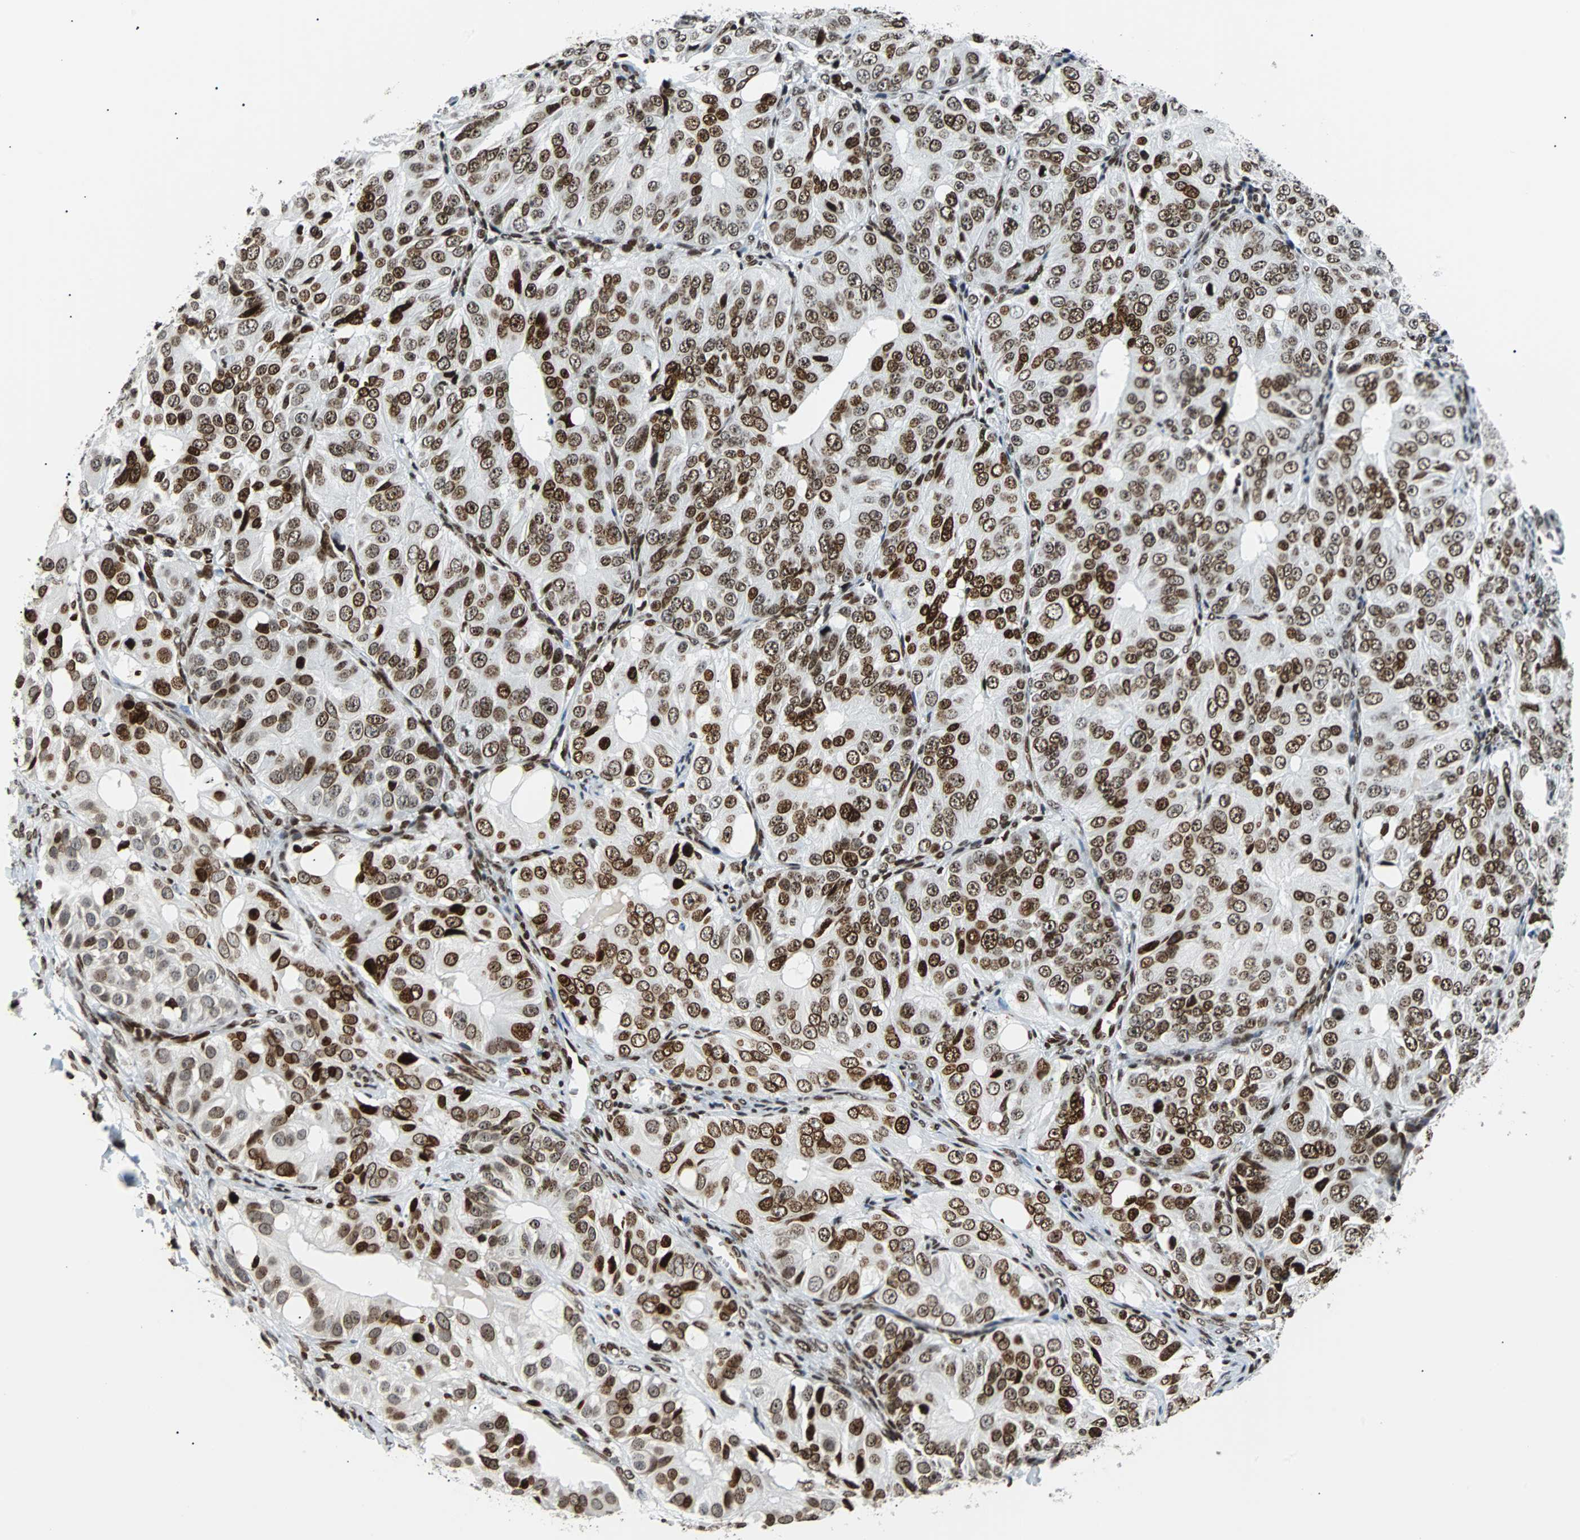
{"staining": {"intensity": "strong", "quantity": ">75%", "location": "nuclear"}, "tissue": "ovarian cancer", "cell_type": "Tumor cells", "image_type": "cancer", "snomed": [{"axis": "morphology", "description": "Carcinoma, endometroid"}, {"axis": "topography", "description": "Ovary"}], "caption": "Immunohistochemistry (IHC) histopathology image of neoplastic tissue: ovarian cancer (endometroid carcinoma) stained using IHC shows high levels of strong protein expression localized specifically in the nuclear of tumor cells, appearing as a nuclear brown color.", "gene": "ZNF131", "patient": {"sex": "female", "age": 51}}